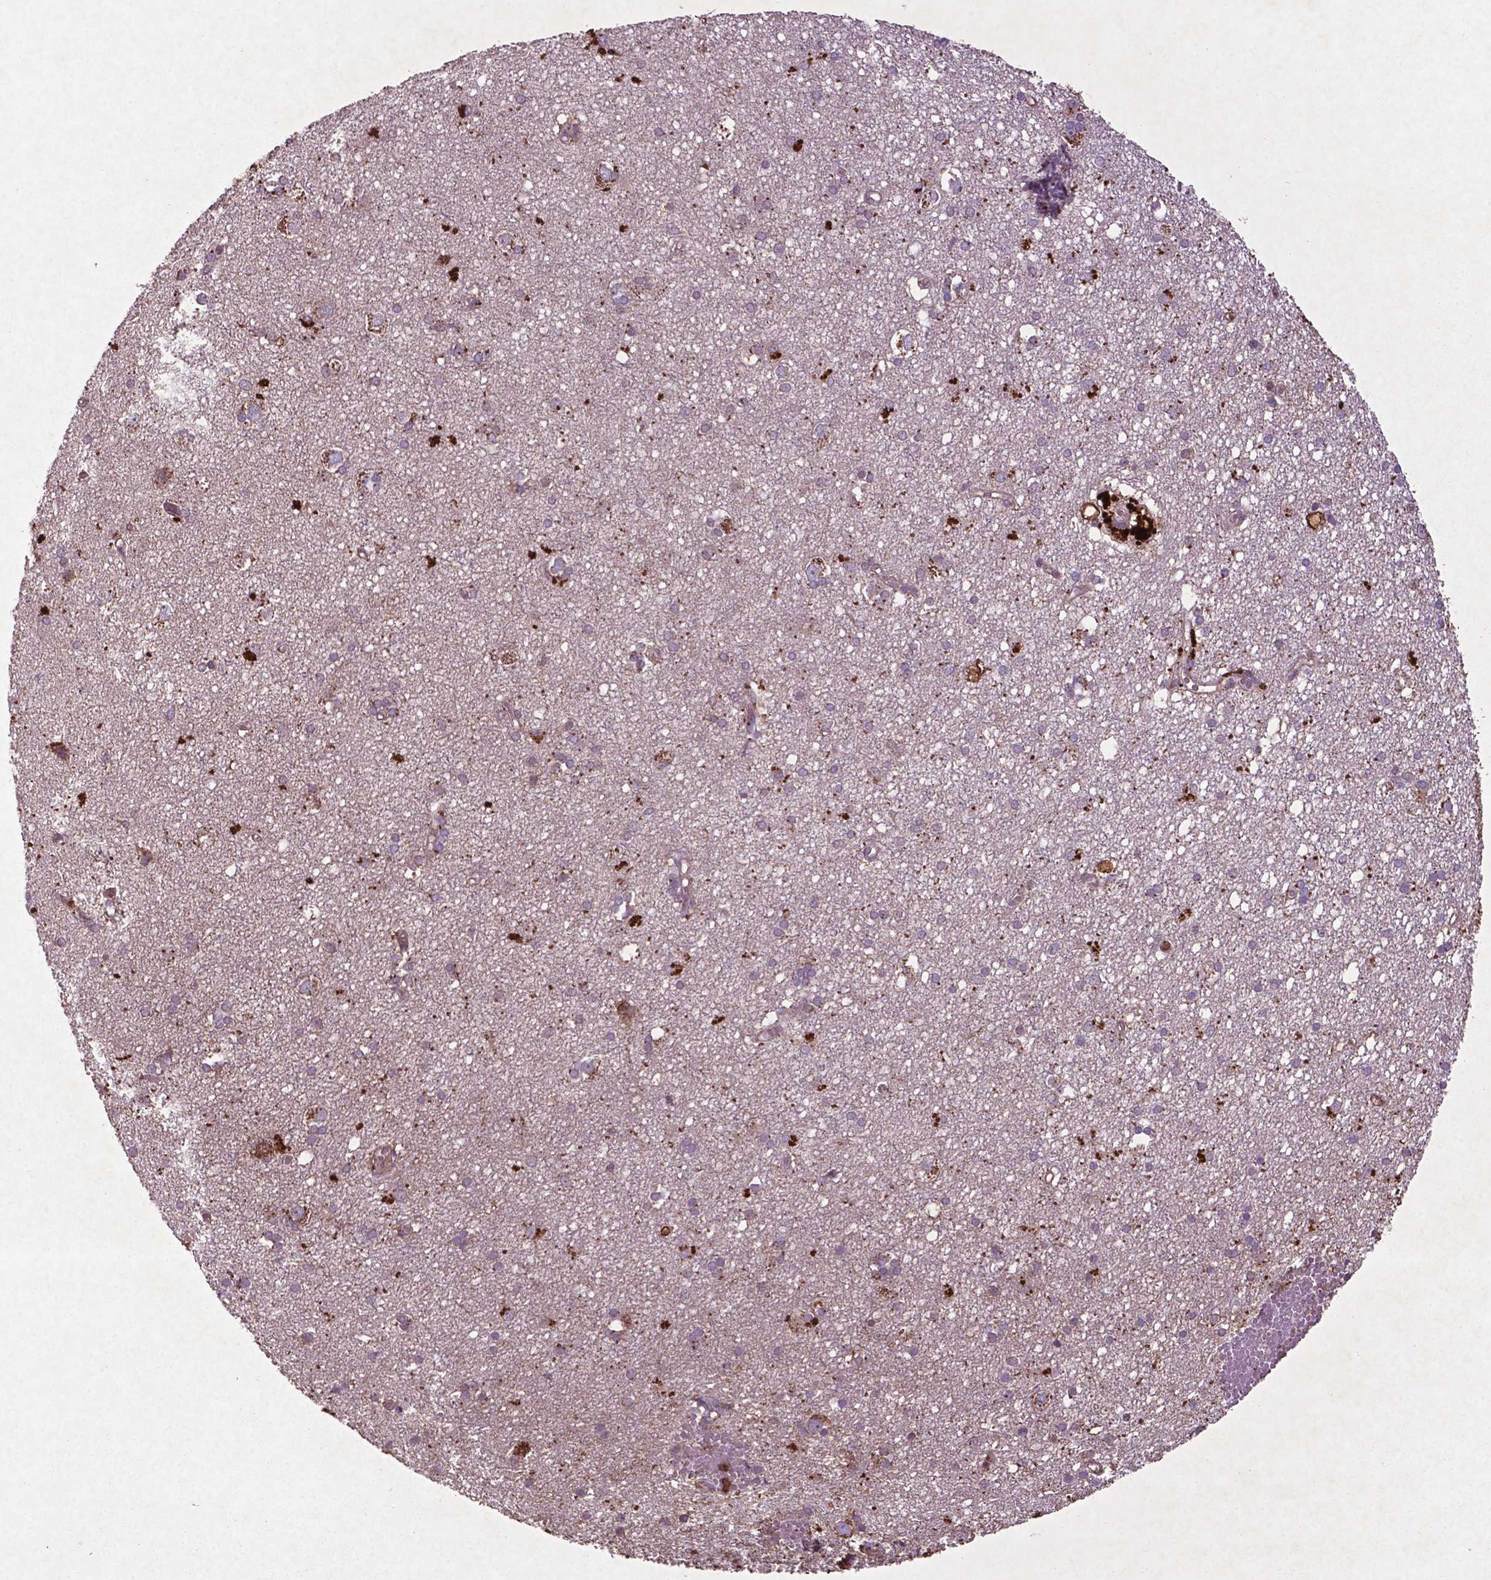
{"staining": {"intensity": "weak", "quantity": "<25%", "location": "cytoplasmic/membranous"}, "tissue": "cerebral cortex", "cell_type": "Endothelial cells", "image_type": "normal", "snomed": [{"axis": "morphology", "description": "Normal tissue, NOS"}, {"axis": "morphology", "description": "Glioma, malignant, High grade"}, {"axis": "topography", "description": "Cerebral cortex"}], "caption": "DAB (3,3'-diaminobenzidine) immunohistochemical staining of normal human cerebral cortex demonstrates no significant positivity in endothelial cells.", "gene": "MTOR", "patient": {"sex": "male", "age": 71}}